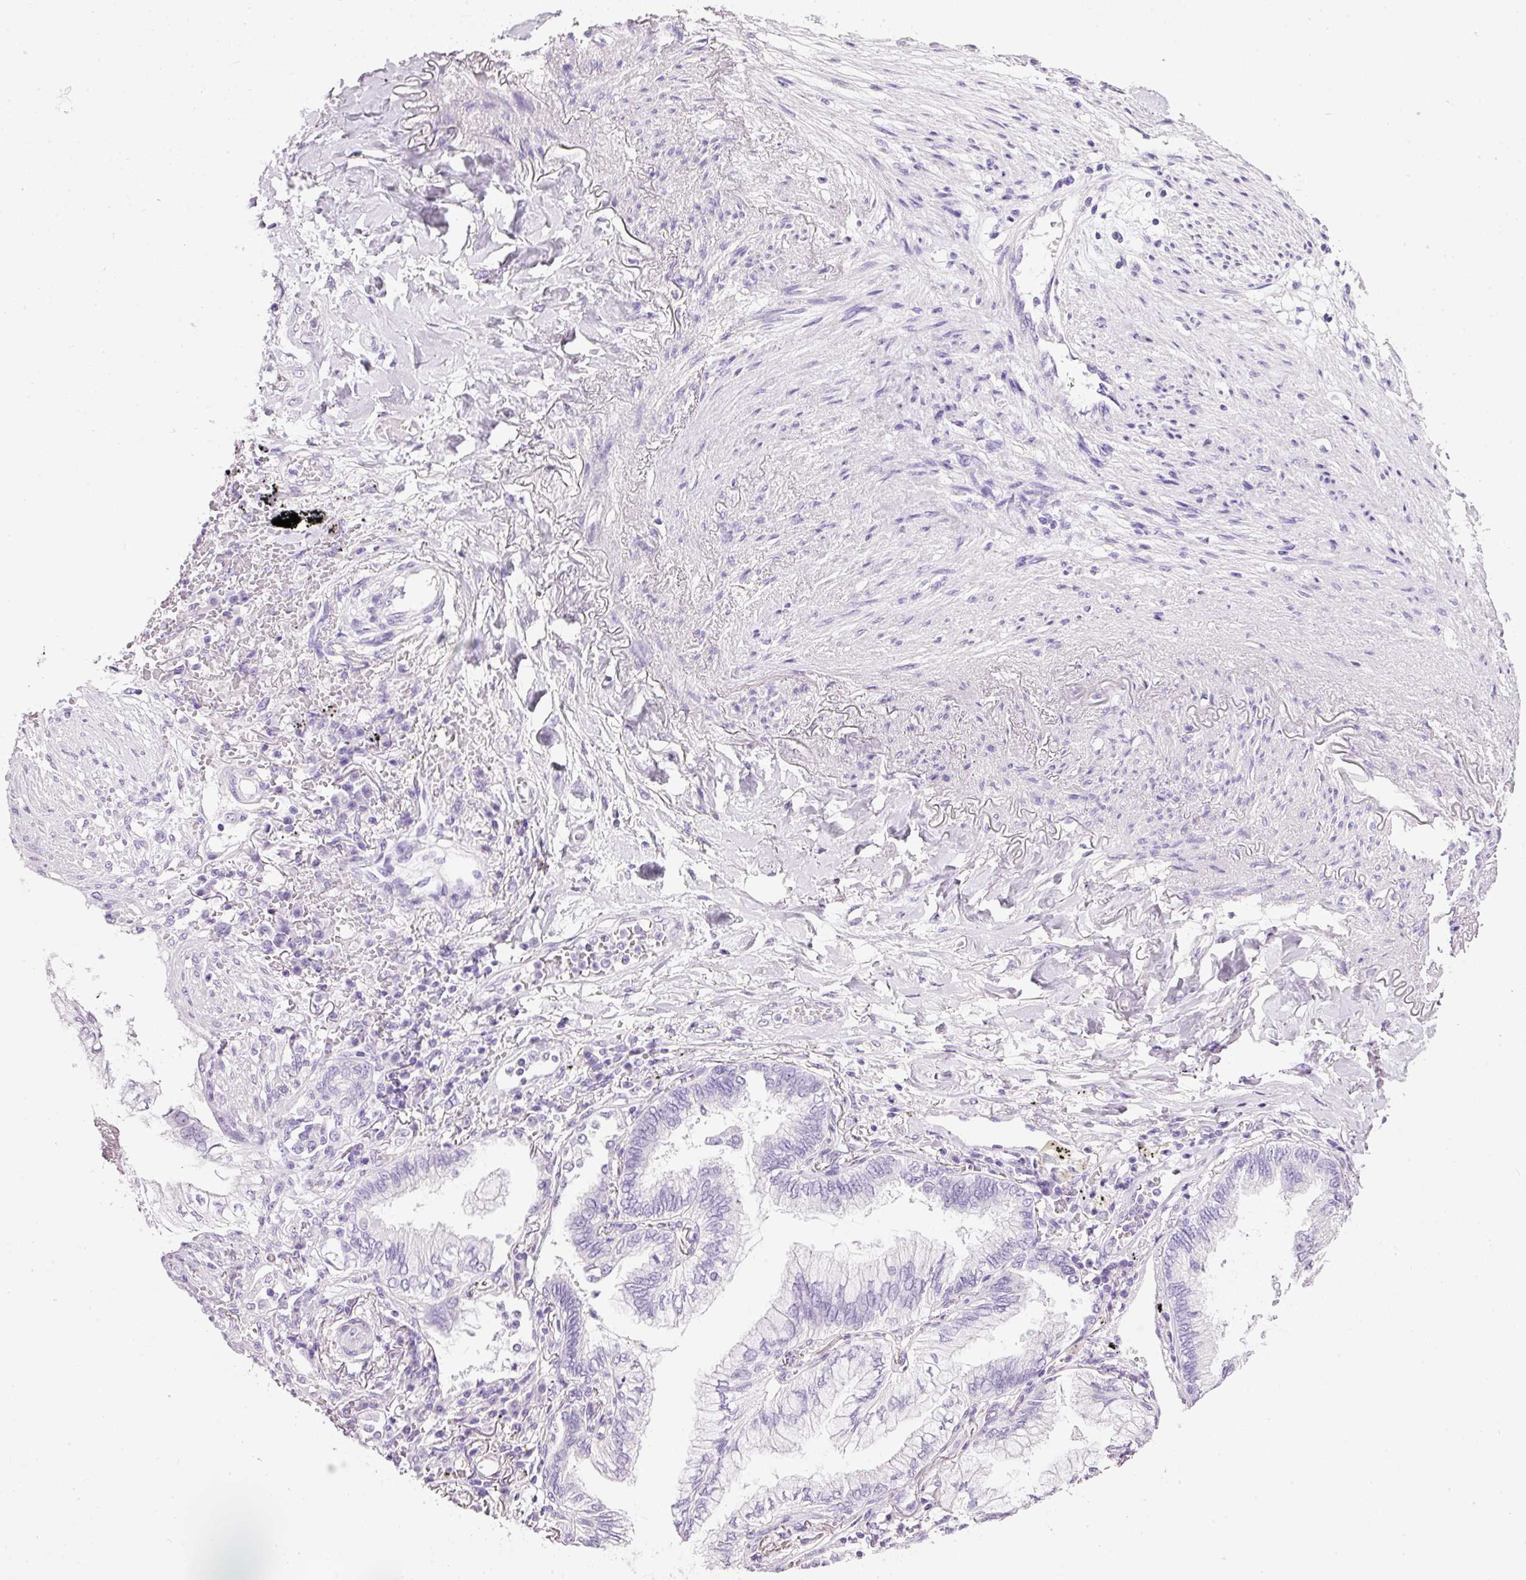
{"staining": {"intensity": "negative", "quantity": "none", "location": "none"}, "tissue": "lung cancer", "cell_type": "Tumor cells", "image_type": "cancer", "snomed": [{"axis": "morphology", "description": "Adenocarcinoma, NOS"}, {"axis": "topography", "description": "Lung"}], "caption": "Lung cancer (adenocarcinoma) was stained to show a protein in brown. There is no significant positivity in tumor cells.", "gene": "BSND", "patient": {"sex": "female", "age": 70}}